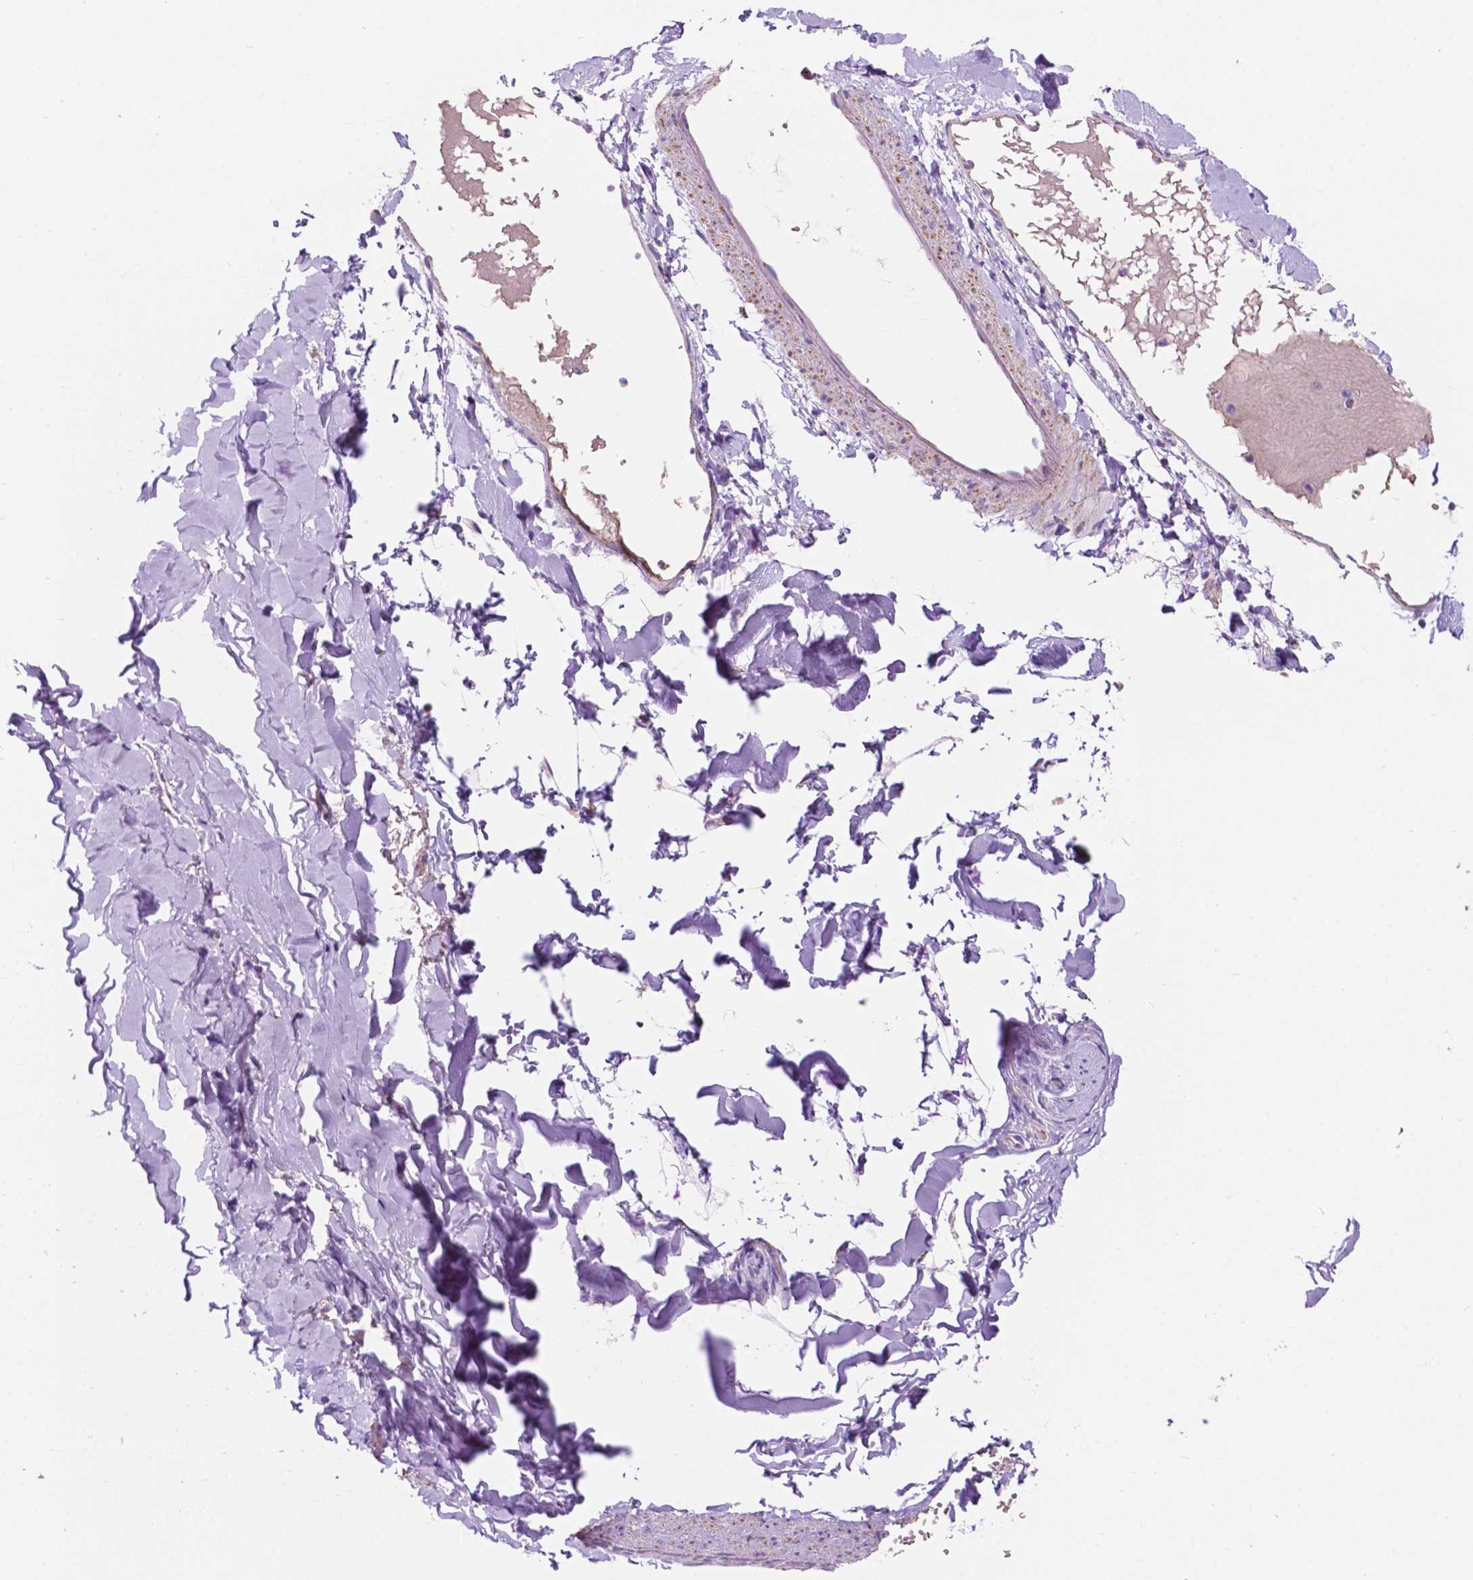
{"staining": {"intensity": "negative", "quantity": "none", "location": "none"}, "tissue": "adipose tissue", "cell_type": "Adipocytes", "image_type": "normal", "snomed": [{"axis": "morphology", "description": "Normal tissue, NOS"}, {"axis": "topography", "description": "Gallbladder"}, {"axis": "topography", "description": "Peripheral nerve tissue"}], "caption": "The photomicrograph reveals no significant expression in adipocytes of adipose tissue.", "gene": "TRPV5", "patient": {"sex": "female", "age": 45}}